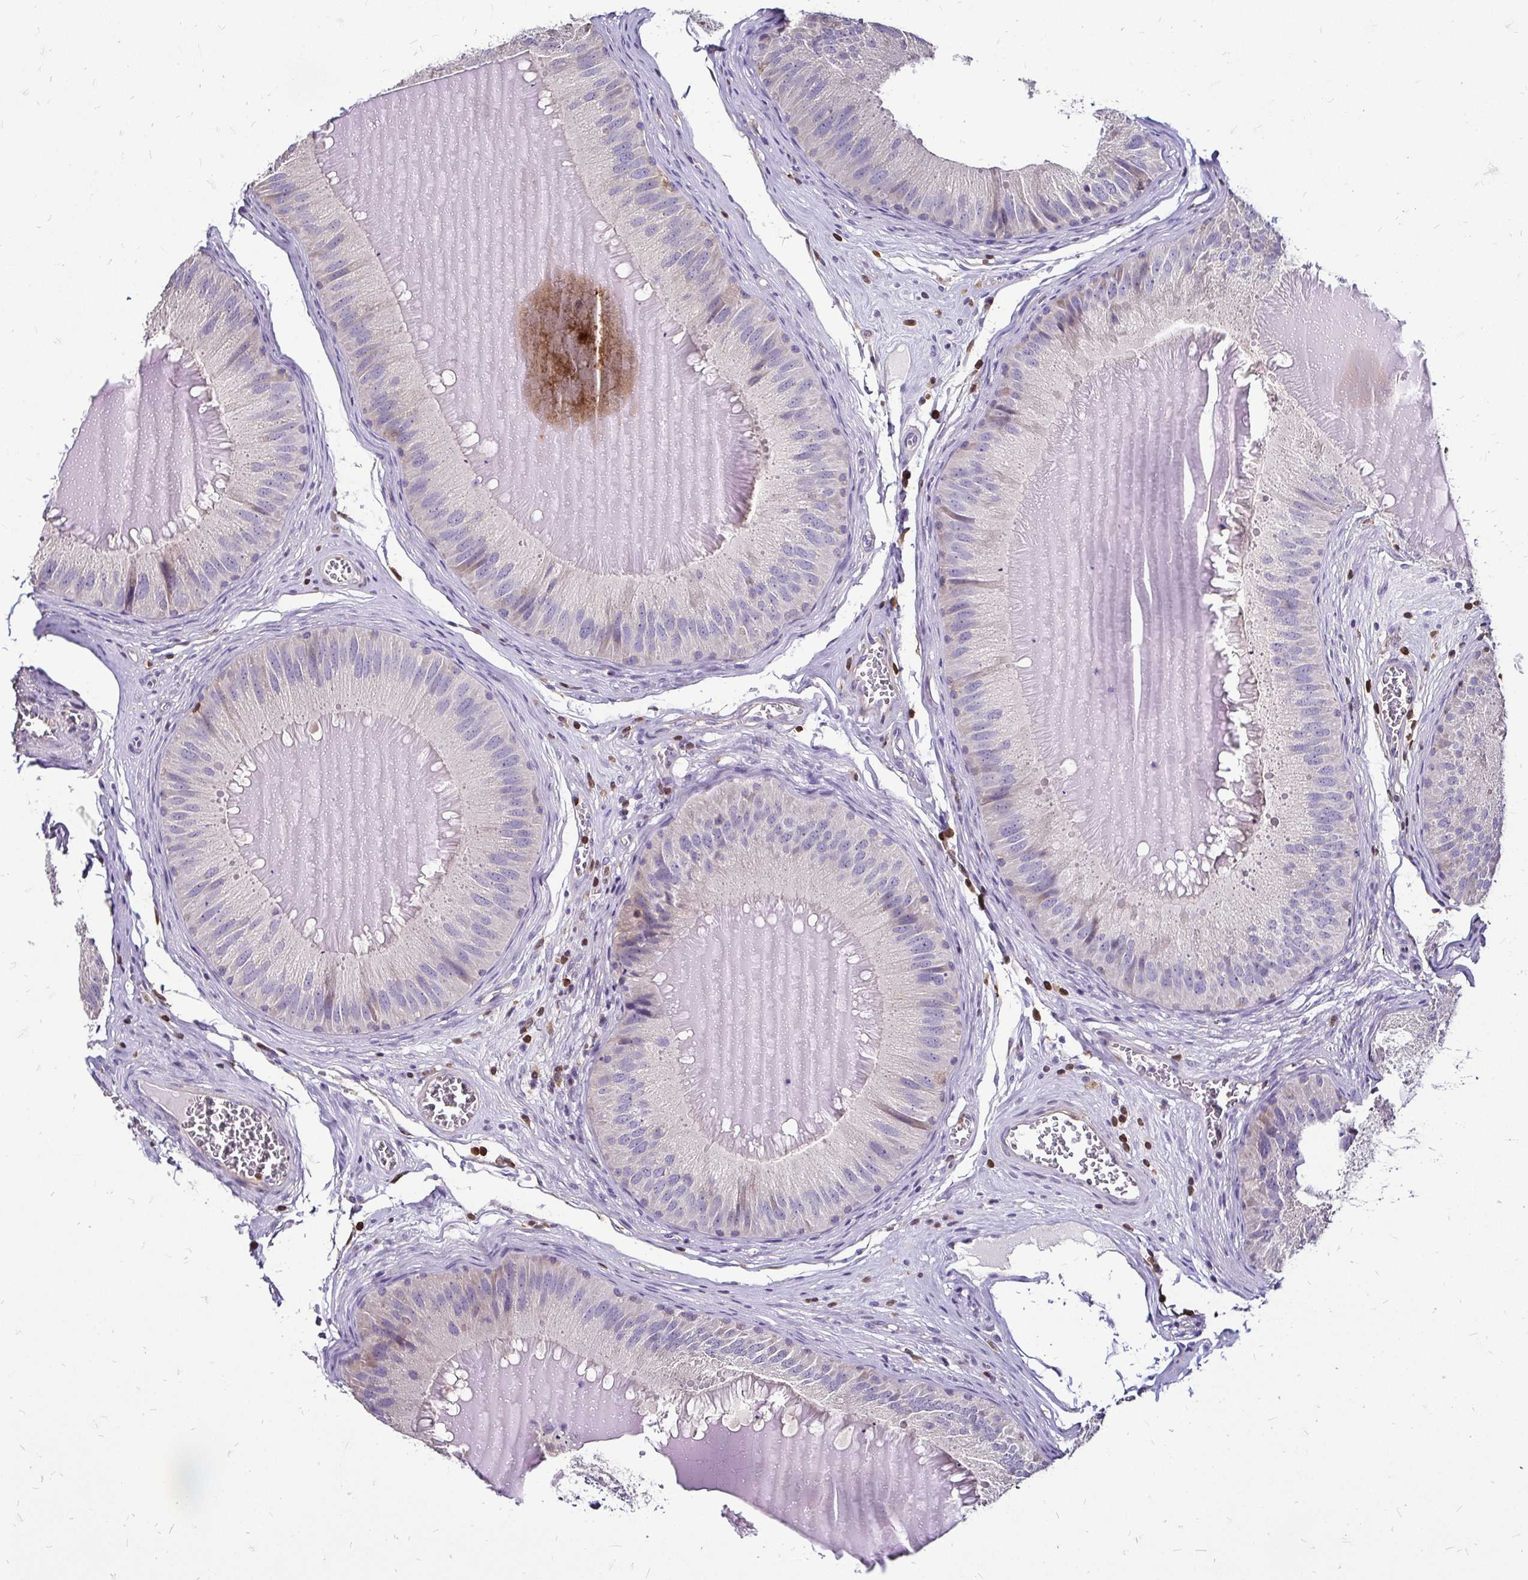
{"staining": {"intensity": "negative", "quantity": "none", "location": "none"}, "tissue": "epididymis", "cell_type": "Glandular cells", "image_type": "normal", "snomed": [{"axis": "morphology", "description": "Normal tissue, NOS"}, {"axis": "topography", "description": "Epididymis, spermatic cord, NOS"}], "caption": "Unremarkable epididymis was stained to show a protein in brown. There is no significant positivity in glandular cells. Nuclei are stained in blue.", "gene": "ZFP1", "patient": {"sex": "male", "age": 39}}